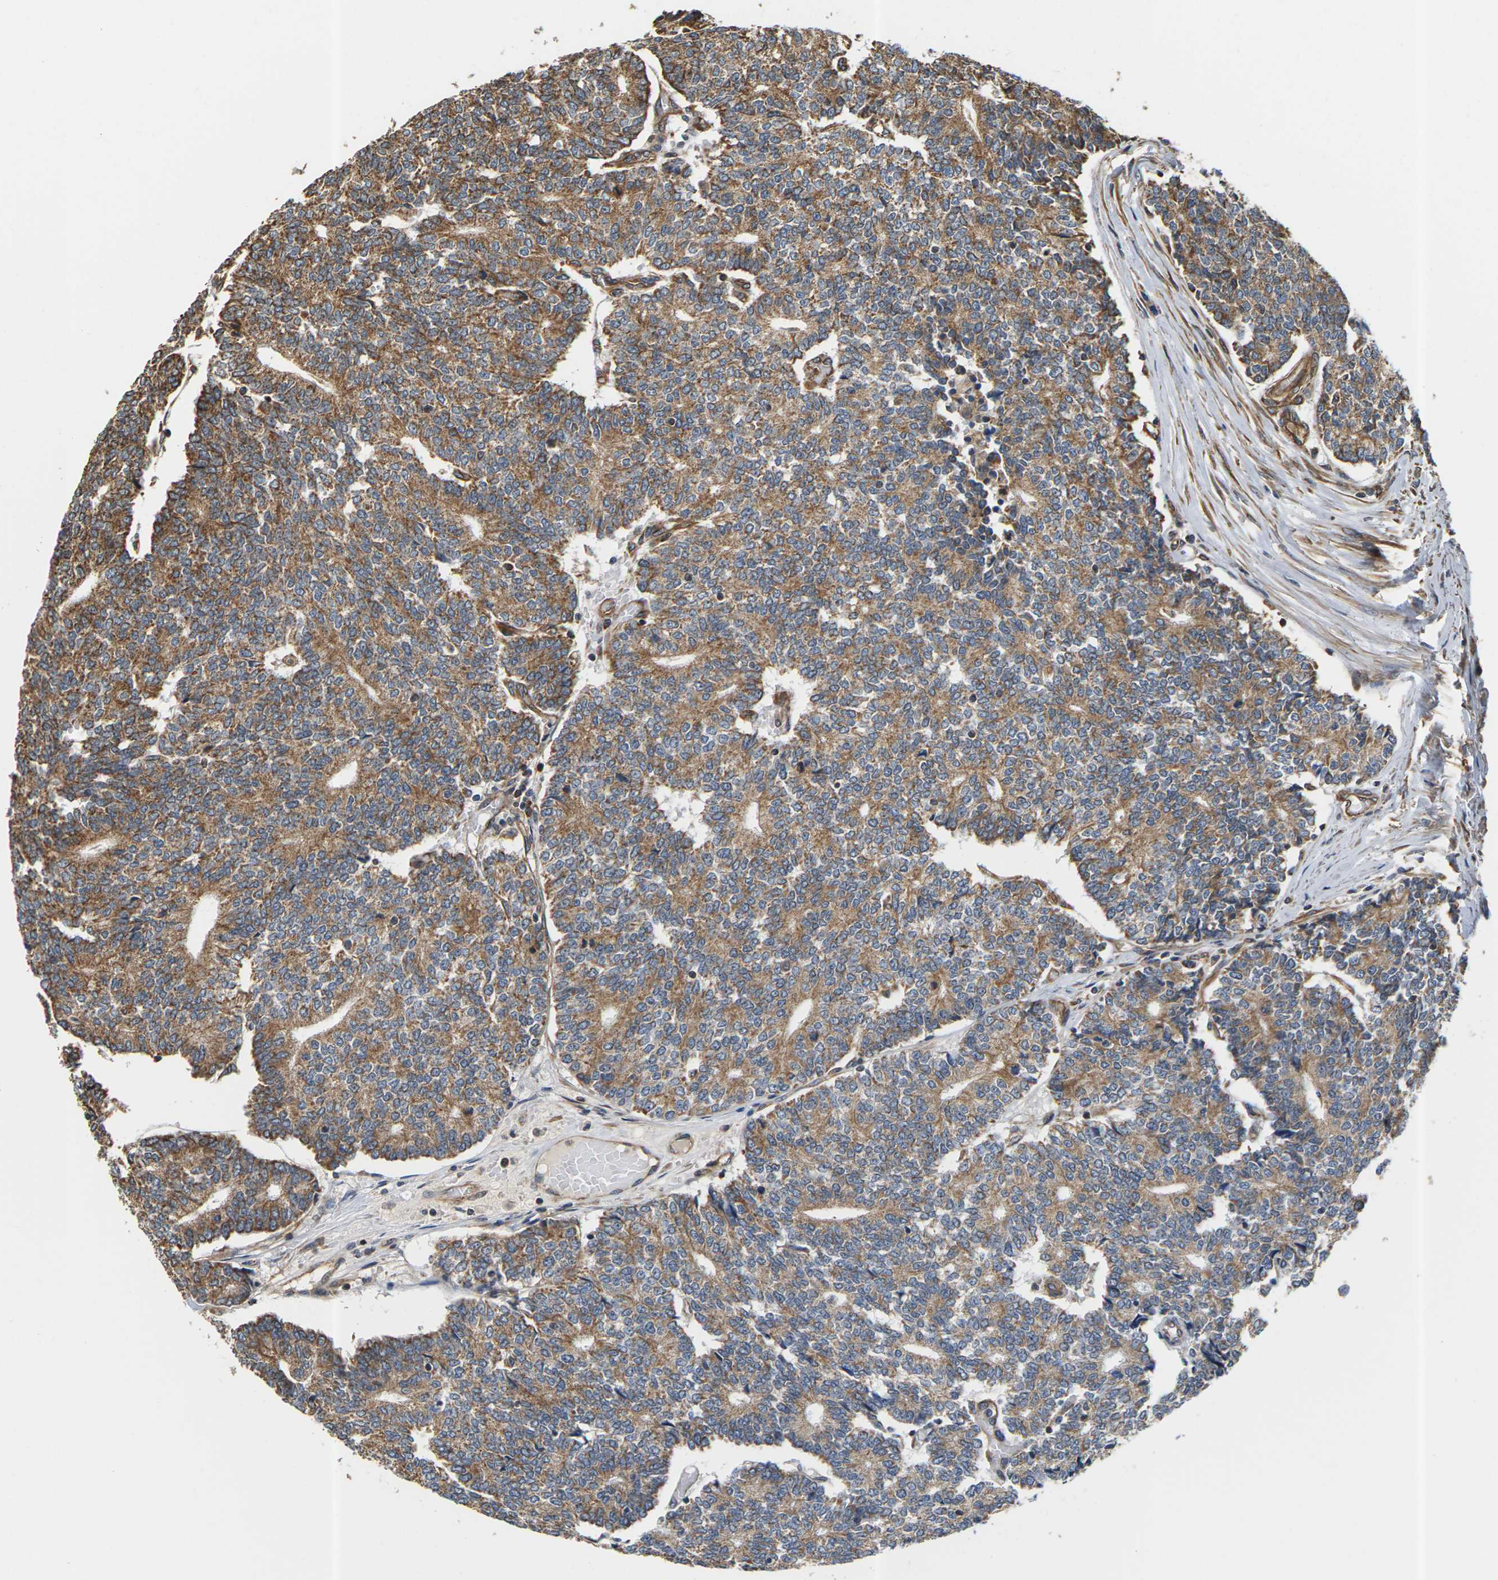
{"staining": {"intensity": "moderate", "quantity": ">75%", "location": "cytoplasmic/membranous"}, "tissue": "prostate cancer", "cell_type": "Tumor cells", "image_type": "cancer", "snomed": [{"axis": "morphology", "description": "Normal tissue, NOS"}, {"axis": "morphology", "description": "Adenocarcinoma, High grade"}, {"axis": "topography", "description": "Prostate"}, {"axis": "topography", "description": "Seminal veicle"}], "caption": "An image of prostate cancer (high-grade adenocarcinoma) stained for a protein demonstrates moderate cytoplasmic/membranous brown staining in tumor cells.", "gene": "PCDHB4", "patient": {"sex": "male", "age": 55}}